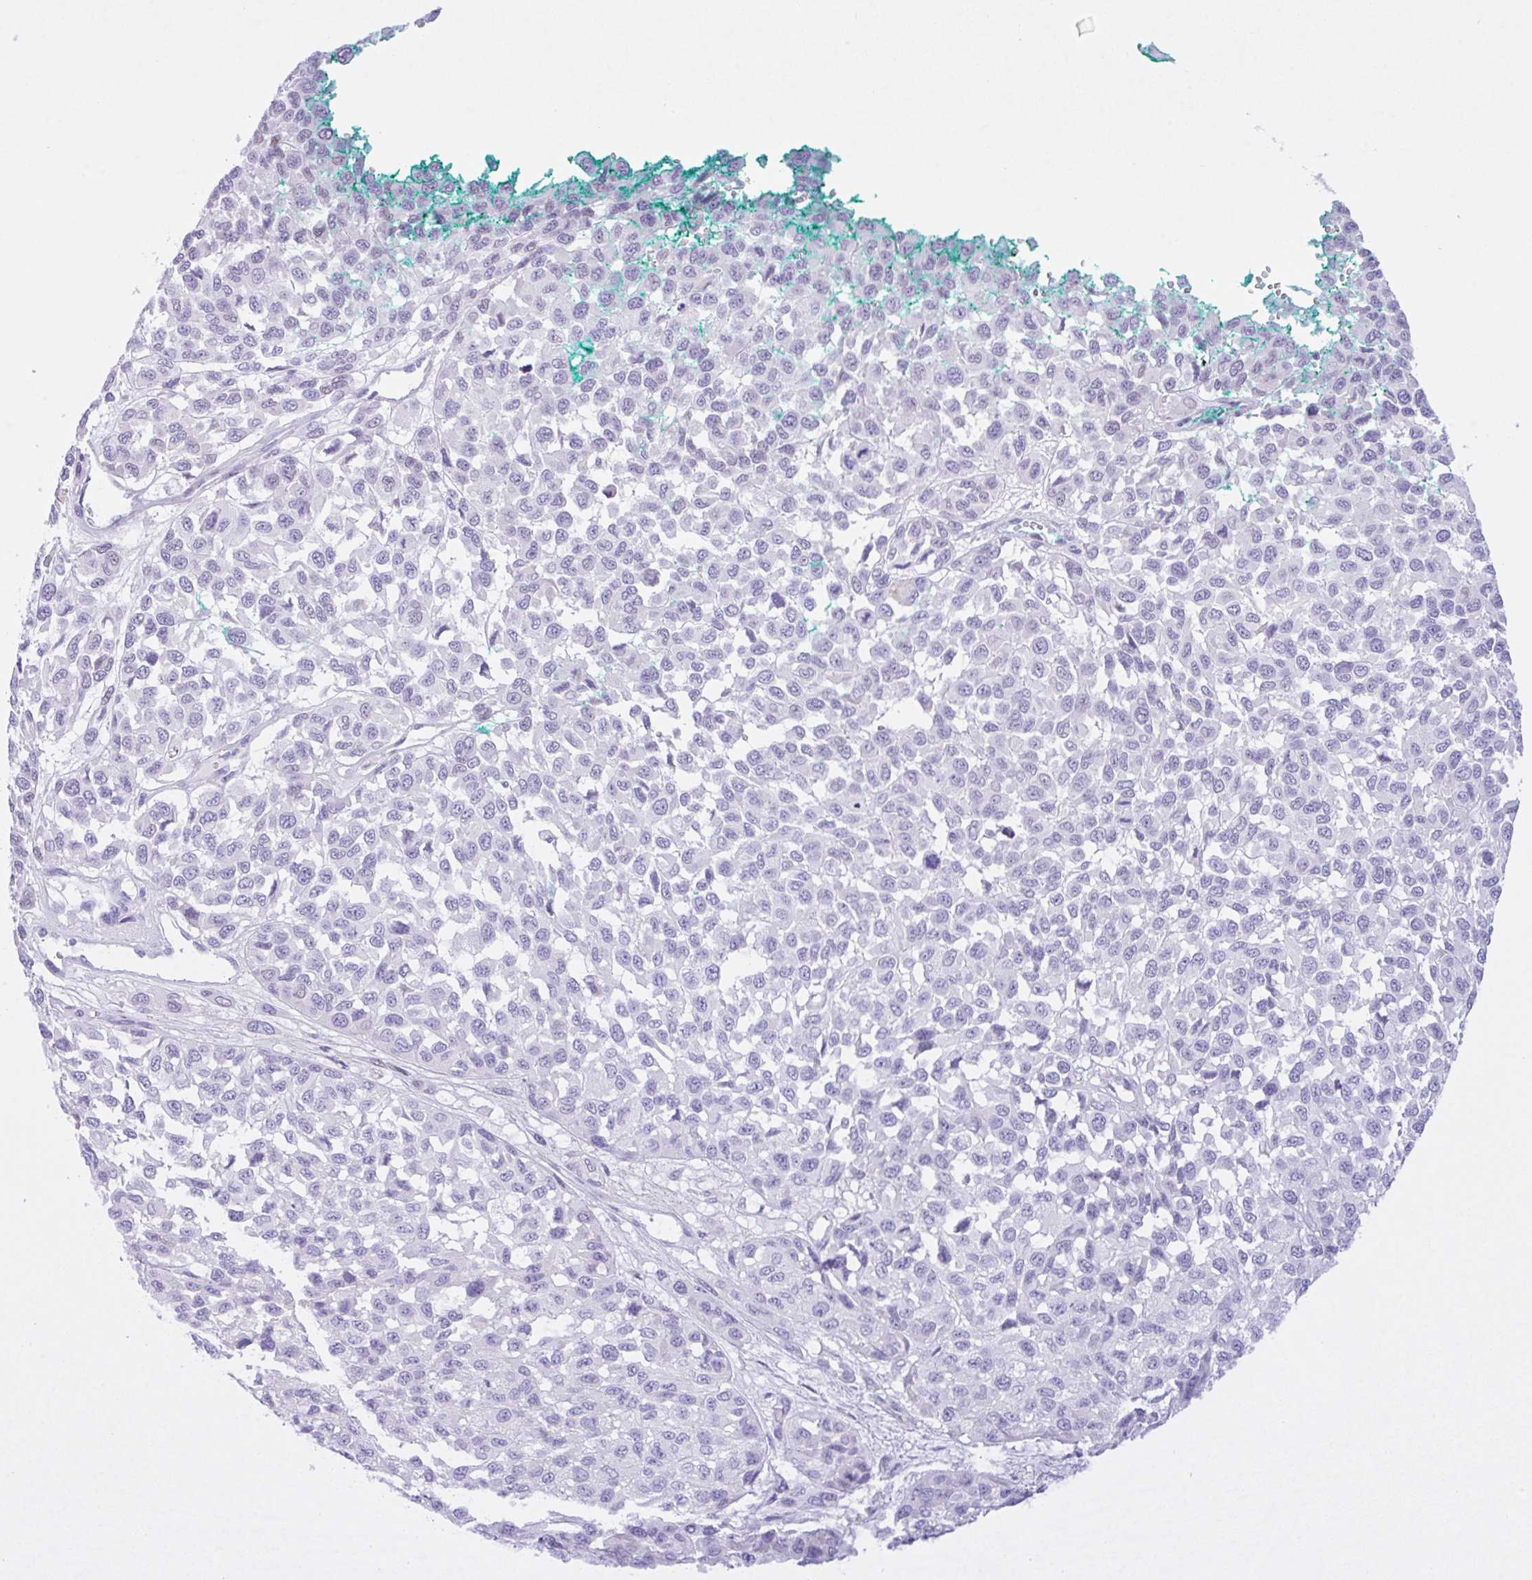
{"staining": {"intensity": "negative", "quantity": "none", "location": "none"}, "tissue": "melanoma", "cell_type": "Tumor cells", "image_type": "cancer", "snomed": [{"axis": "morphology", "description": "Malignant melanoma, NOS"}, {"axis": "topography", "description": "Skin"}], "caption": "DAB immunohistochemical staining of melanoma reveals no significant expression in tumor cells. The staining was performed using DAB (3,3'-diaminobenzidine) to visualize the protein expression in brown, while the nuclei were stained in blue with hematoxylin (Magnification: 20x).", "gene": "NCF1", "patient": {"sex": "male", "age": 62}}